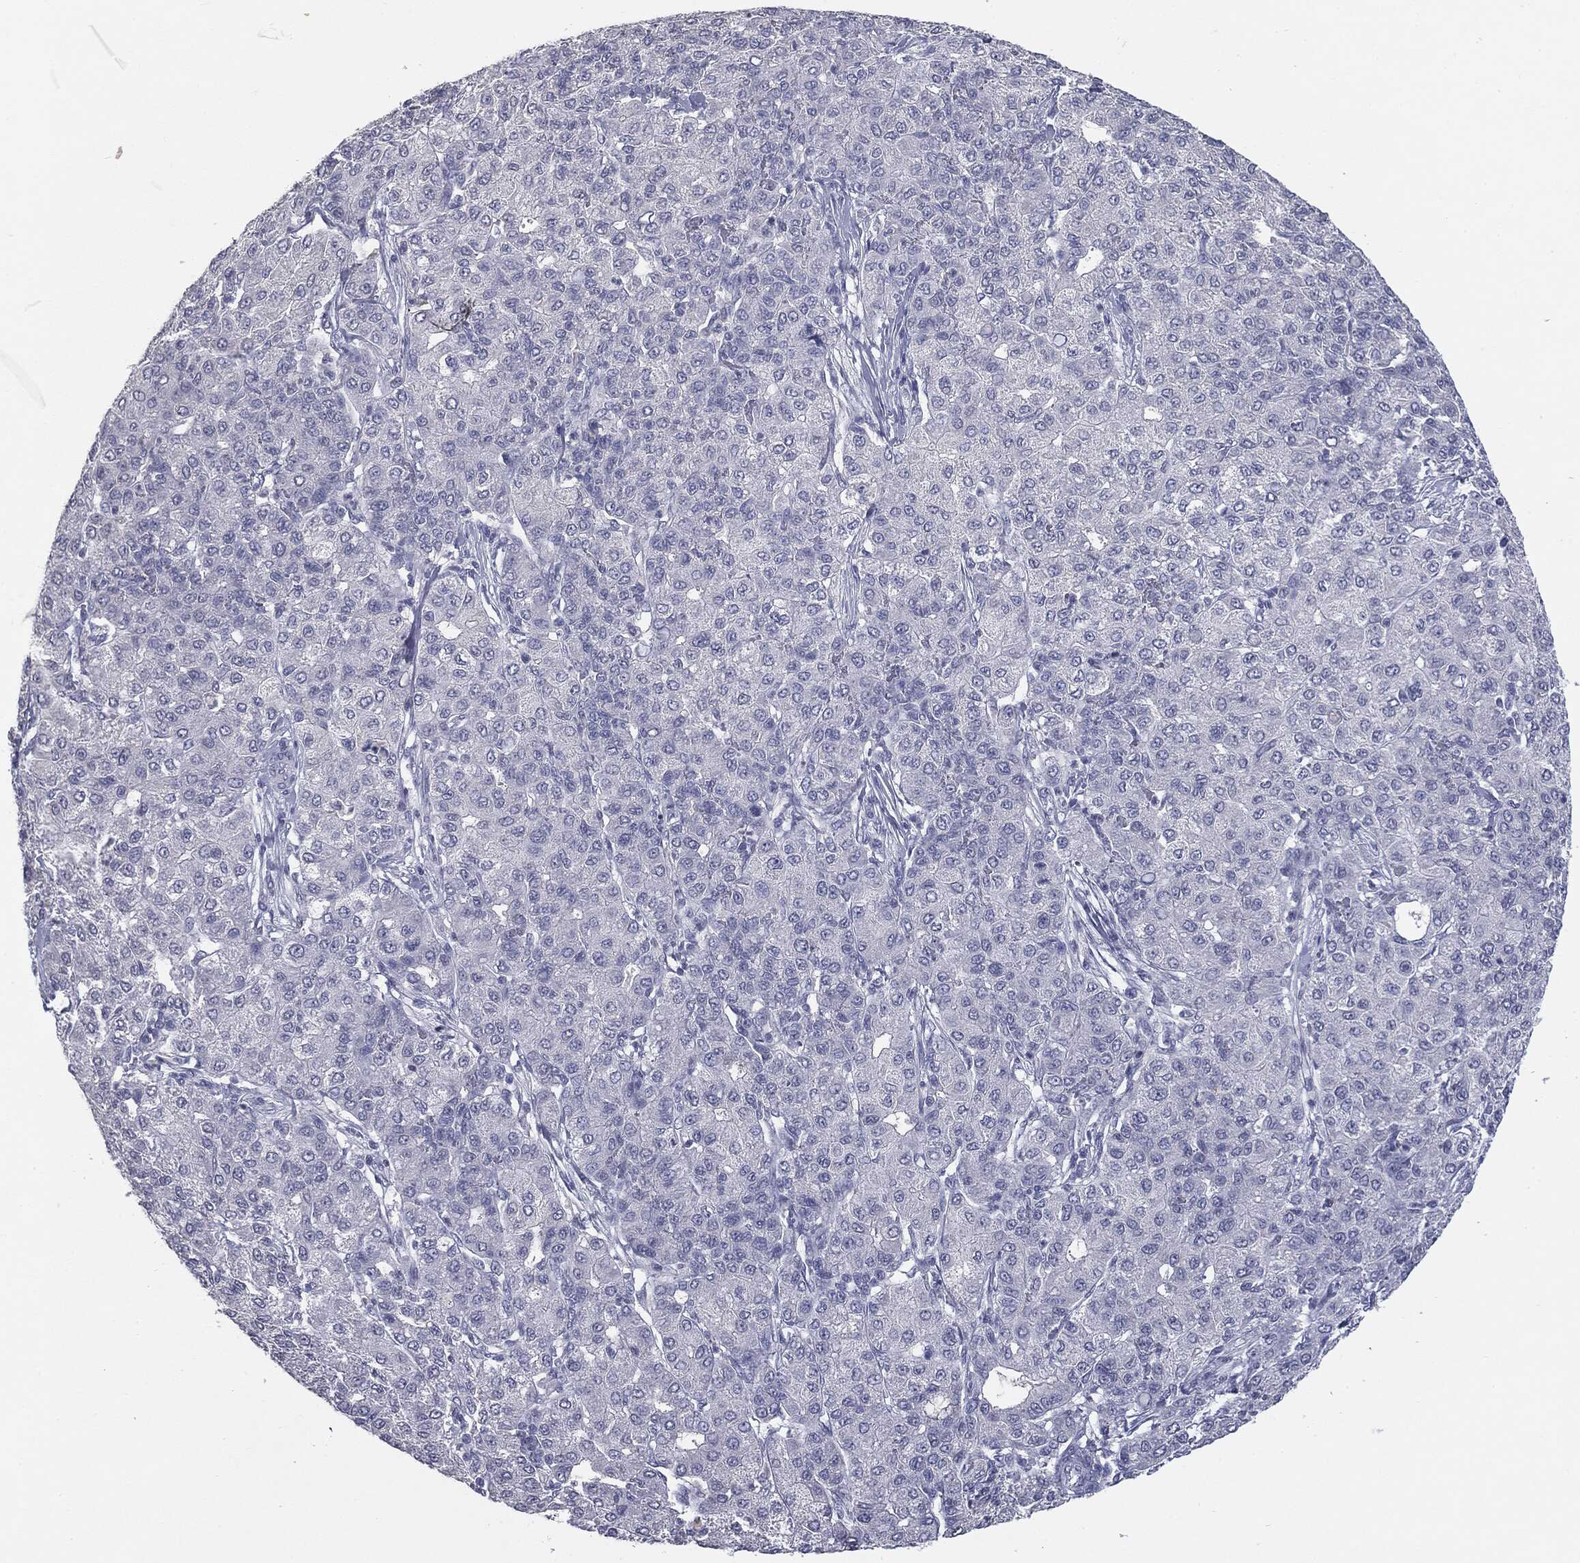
{"staining": {"intensity": "negative", "quantity": "none", "location": "none"}, "tissue": "liver cancer", "cell_type": "Tumor cells", "image_type": "cancer", "snomed": [{"axis": "morphology", "description": "Carcinoma, Hepatocellular, NOS"}, {"axis": "topography", "description": "Liver"}], "caption": "There is no significant expression in tumor cells of liver cancer. (DAB immunohistochemistry (IHC) with hematoxylin counter stain).", "gene": "MUC1", "patient": {"sex": "male", "age": 65}}